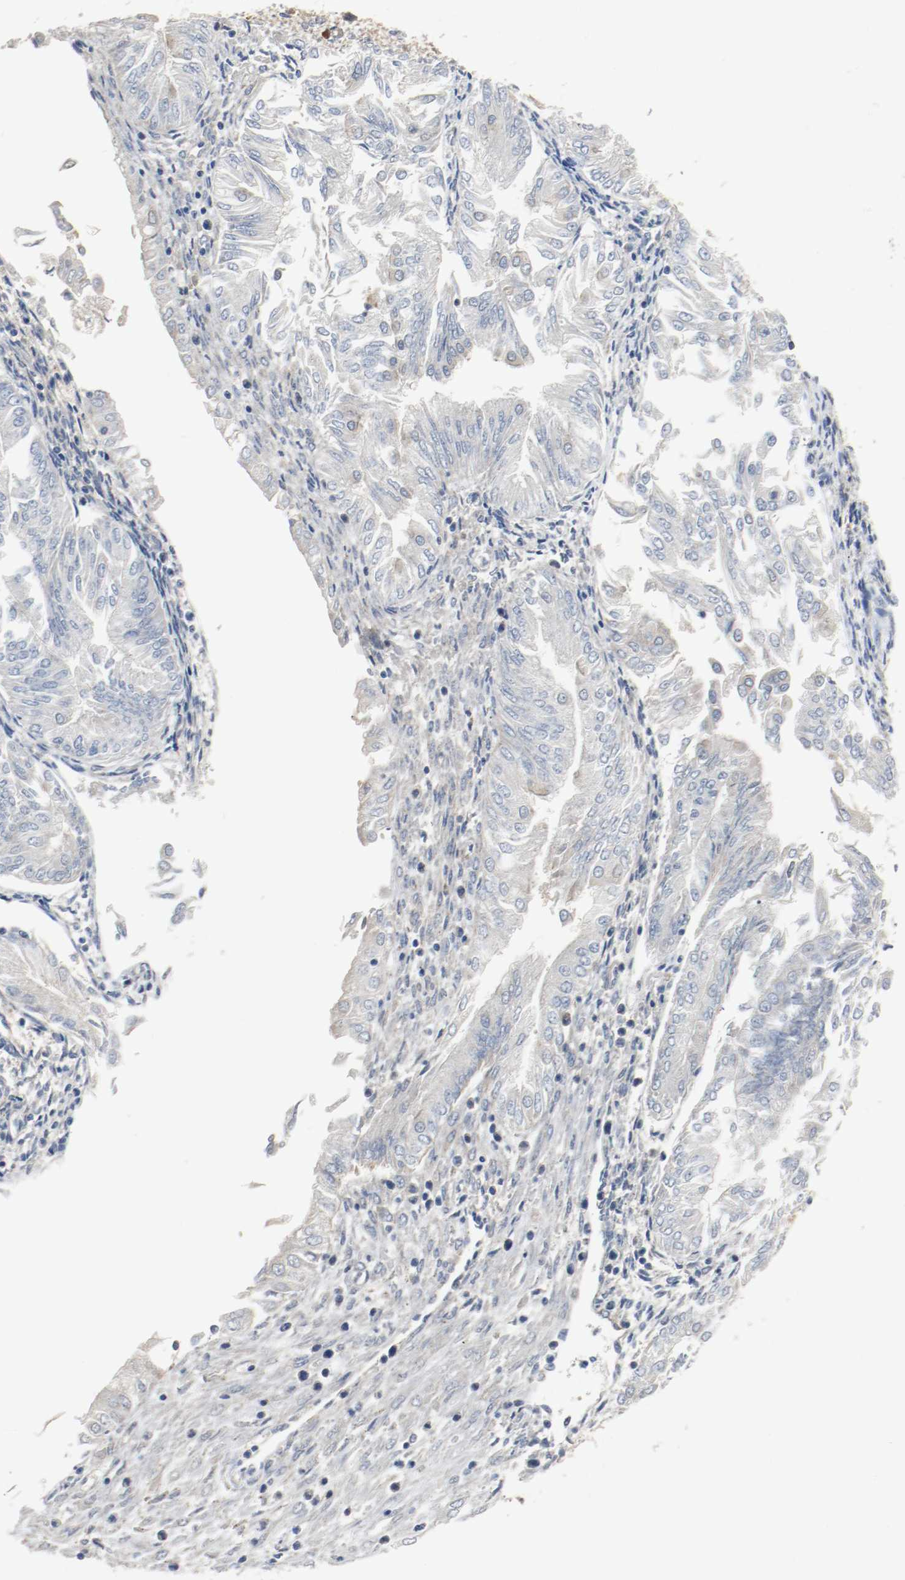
{"staining": {"intensity": "moderate", "quantity": ">75%", "location": "cytoplasmic/membranous"}, "tissue": "endometrial cancer", "cell_type": "Tumor cells", "image_type": "cancer", "snomed": [{"axis": "morphology", "description": "Adenocarcinoma, NOS"}, {"axis": "topography", "description": "Endometrium"}], "caption": "Endometrial adenocarcinoma stained with immunohistochemistry demonstrates moderate cytoplasmic/membranous staining in about >75% of tumor cells.", "gene": "HGS", "patient": {"sex": "female", "age": 53}}